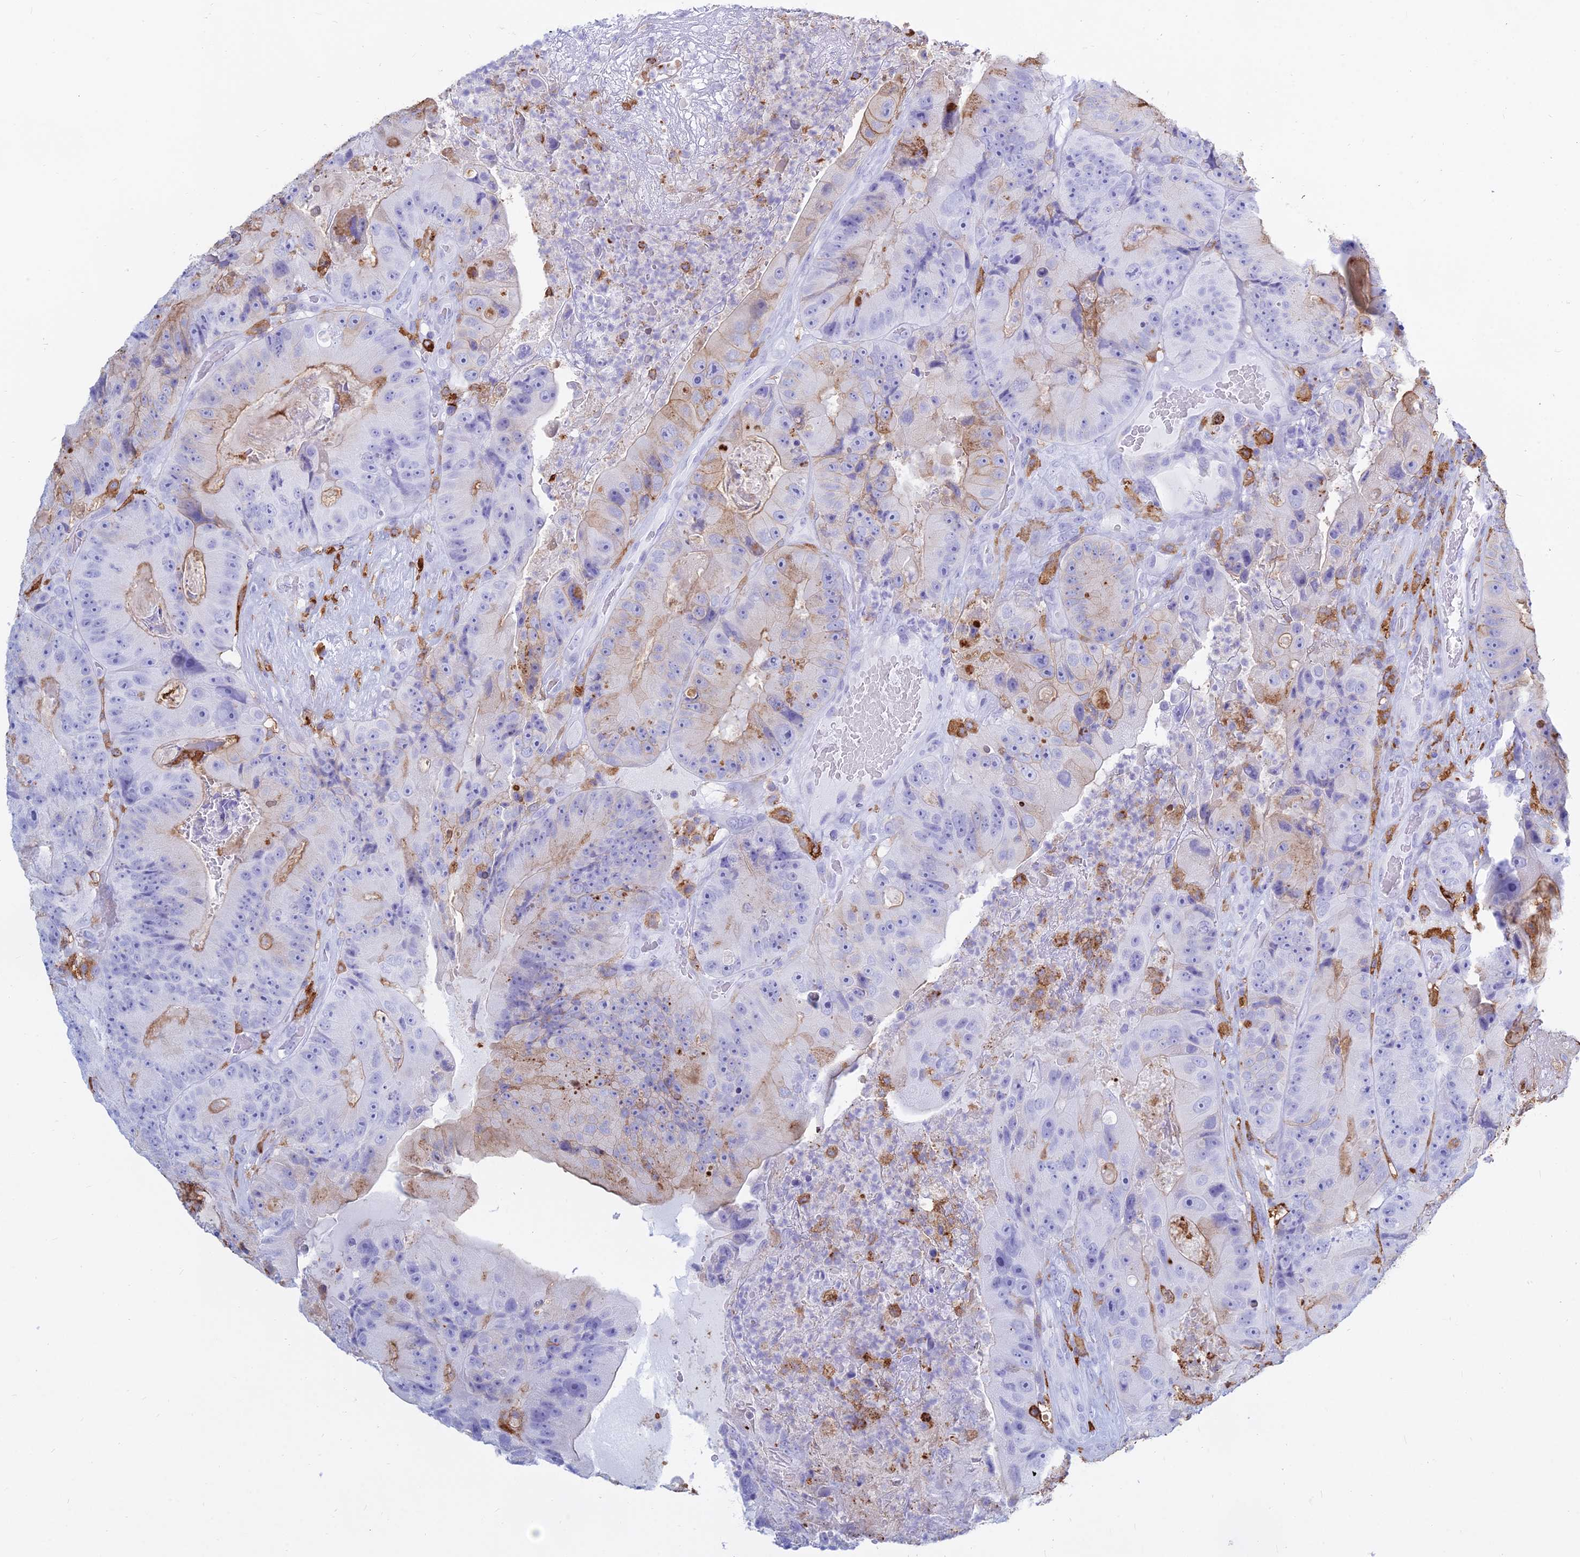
{"staining": {"intensity": "weak", "quantity": "<25%", "location": "cytoplasmic/membranous"}, "tissue": "colorectal cancer", "cell_type": "Tumor cells", "image_type": "cancer", "snomed": [{"axis": "morphology", "description": "Adenocarcinoma, NOS"}, {"axis": "topography", "description": "Colon"}], "caption": "Colorectal adenocarcinoma stained for a protein using IHC displays no expression tumor cells.", "gene": "HLA-DRB1", "patient": {"sex": "female", "age": 86}}